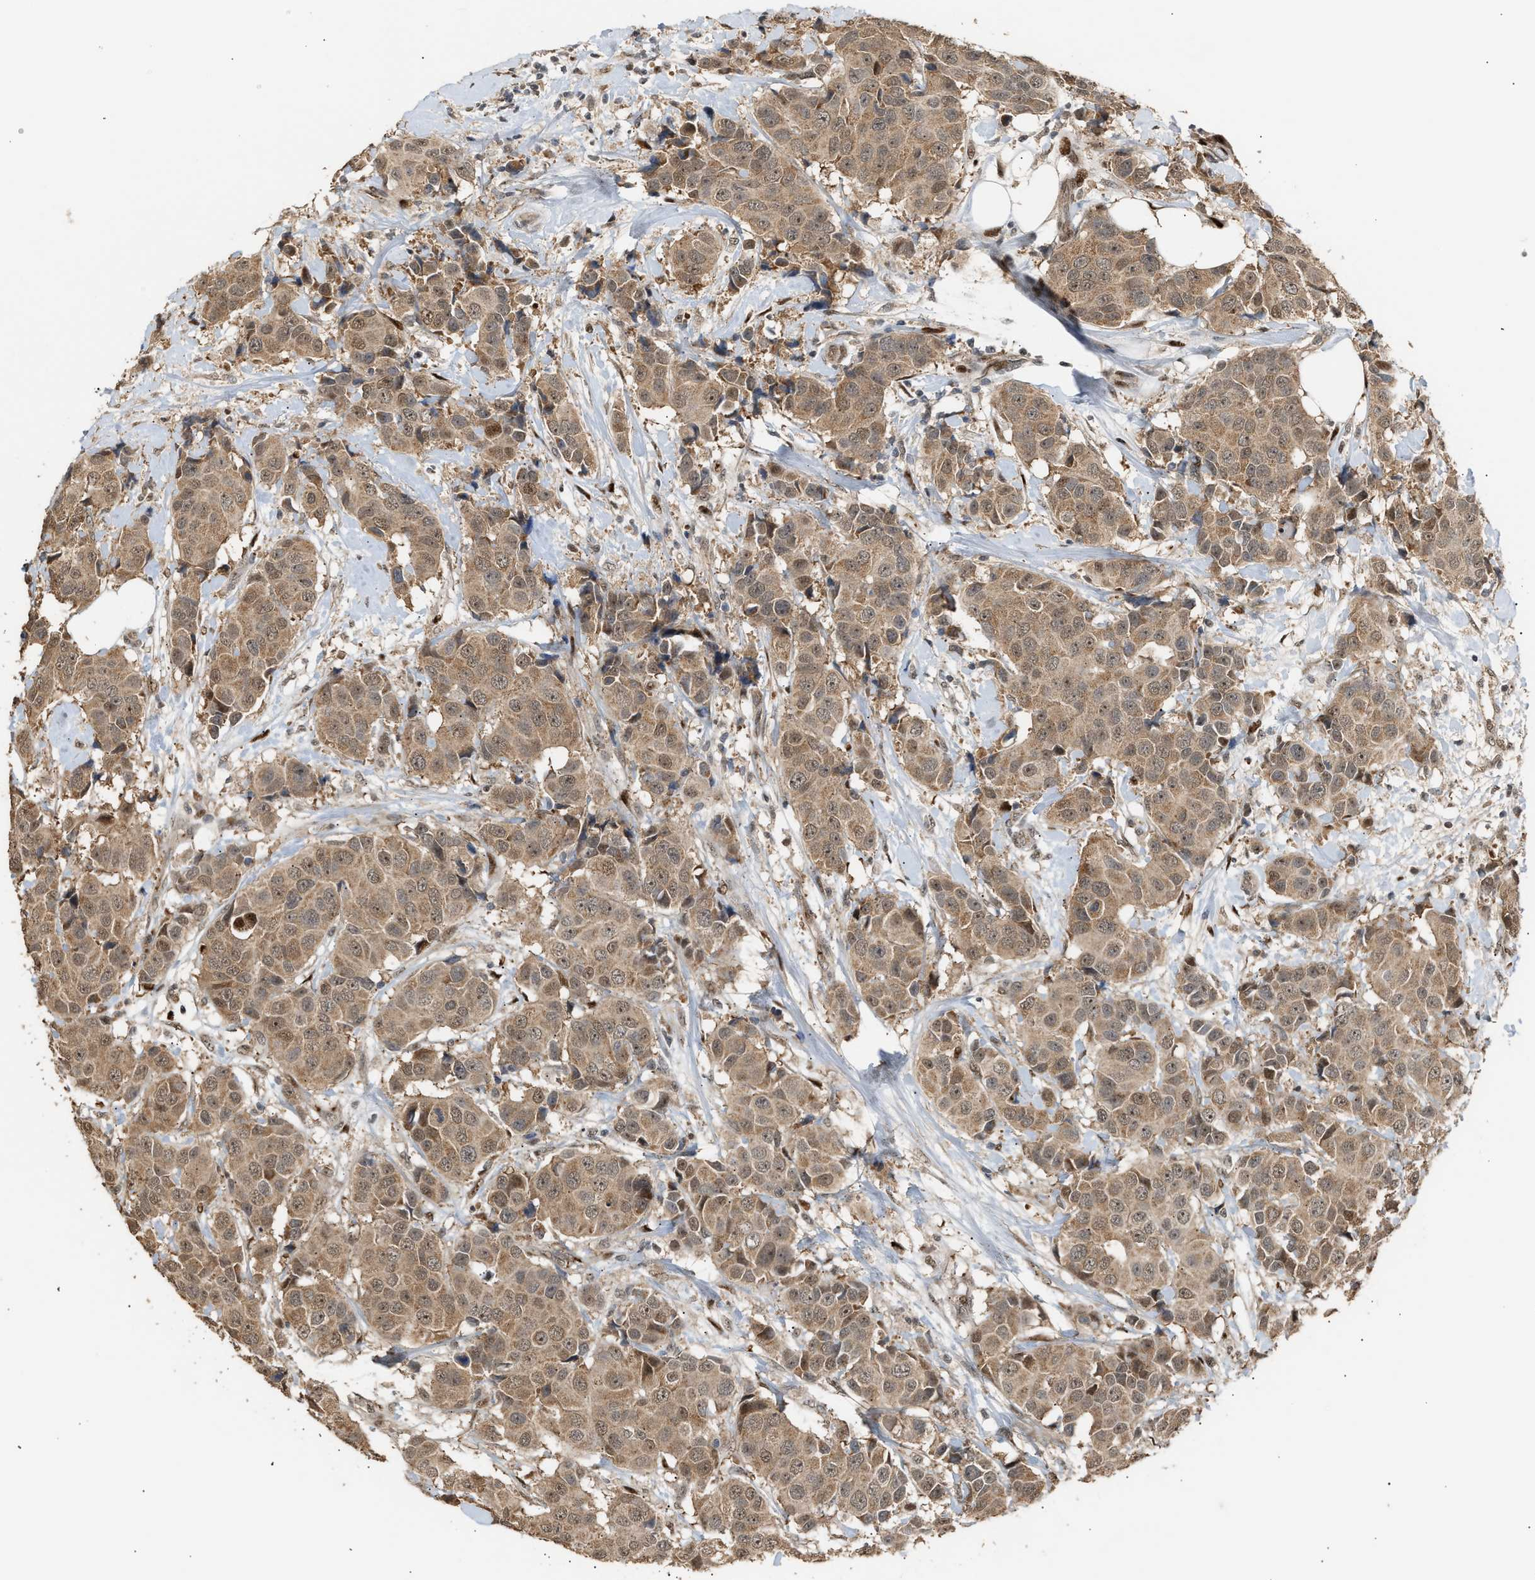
{"staining": {"intensity": "moderate", "quantity": ">75%", "location": "cytoplasmic/membranous,nuclear"}, "tissue": "breast cancer", "cell_type": "Tumor cells", "image_type": "cancer", "snomed": [{"axis": "morphology", "description": "Normal tissue, NOS"}, {"axis": "morphology", "description": "Duct carcinoma"}, {"axis": "topography", "description": "Breast"}], "caption": "Immunohistochemical staining of breast intraductal carcinoma displays moderate cytoplasmic/membranous and nuclear protein staining in approximately >75% of tumor cells.", "gene": "ZFAND5", "patient": {"sex": "female", "age": 39}}